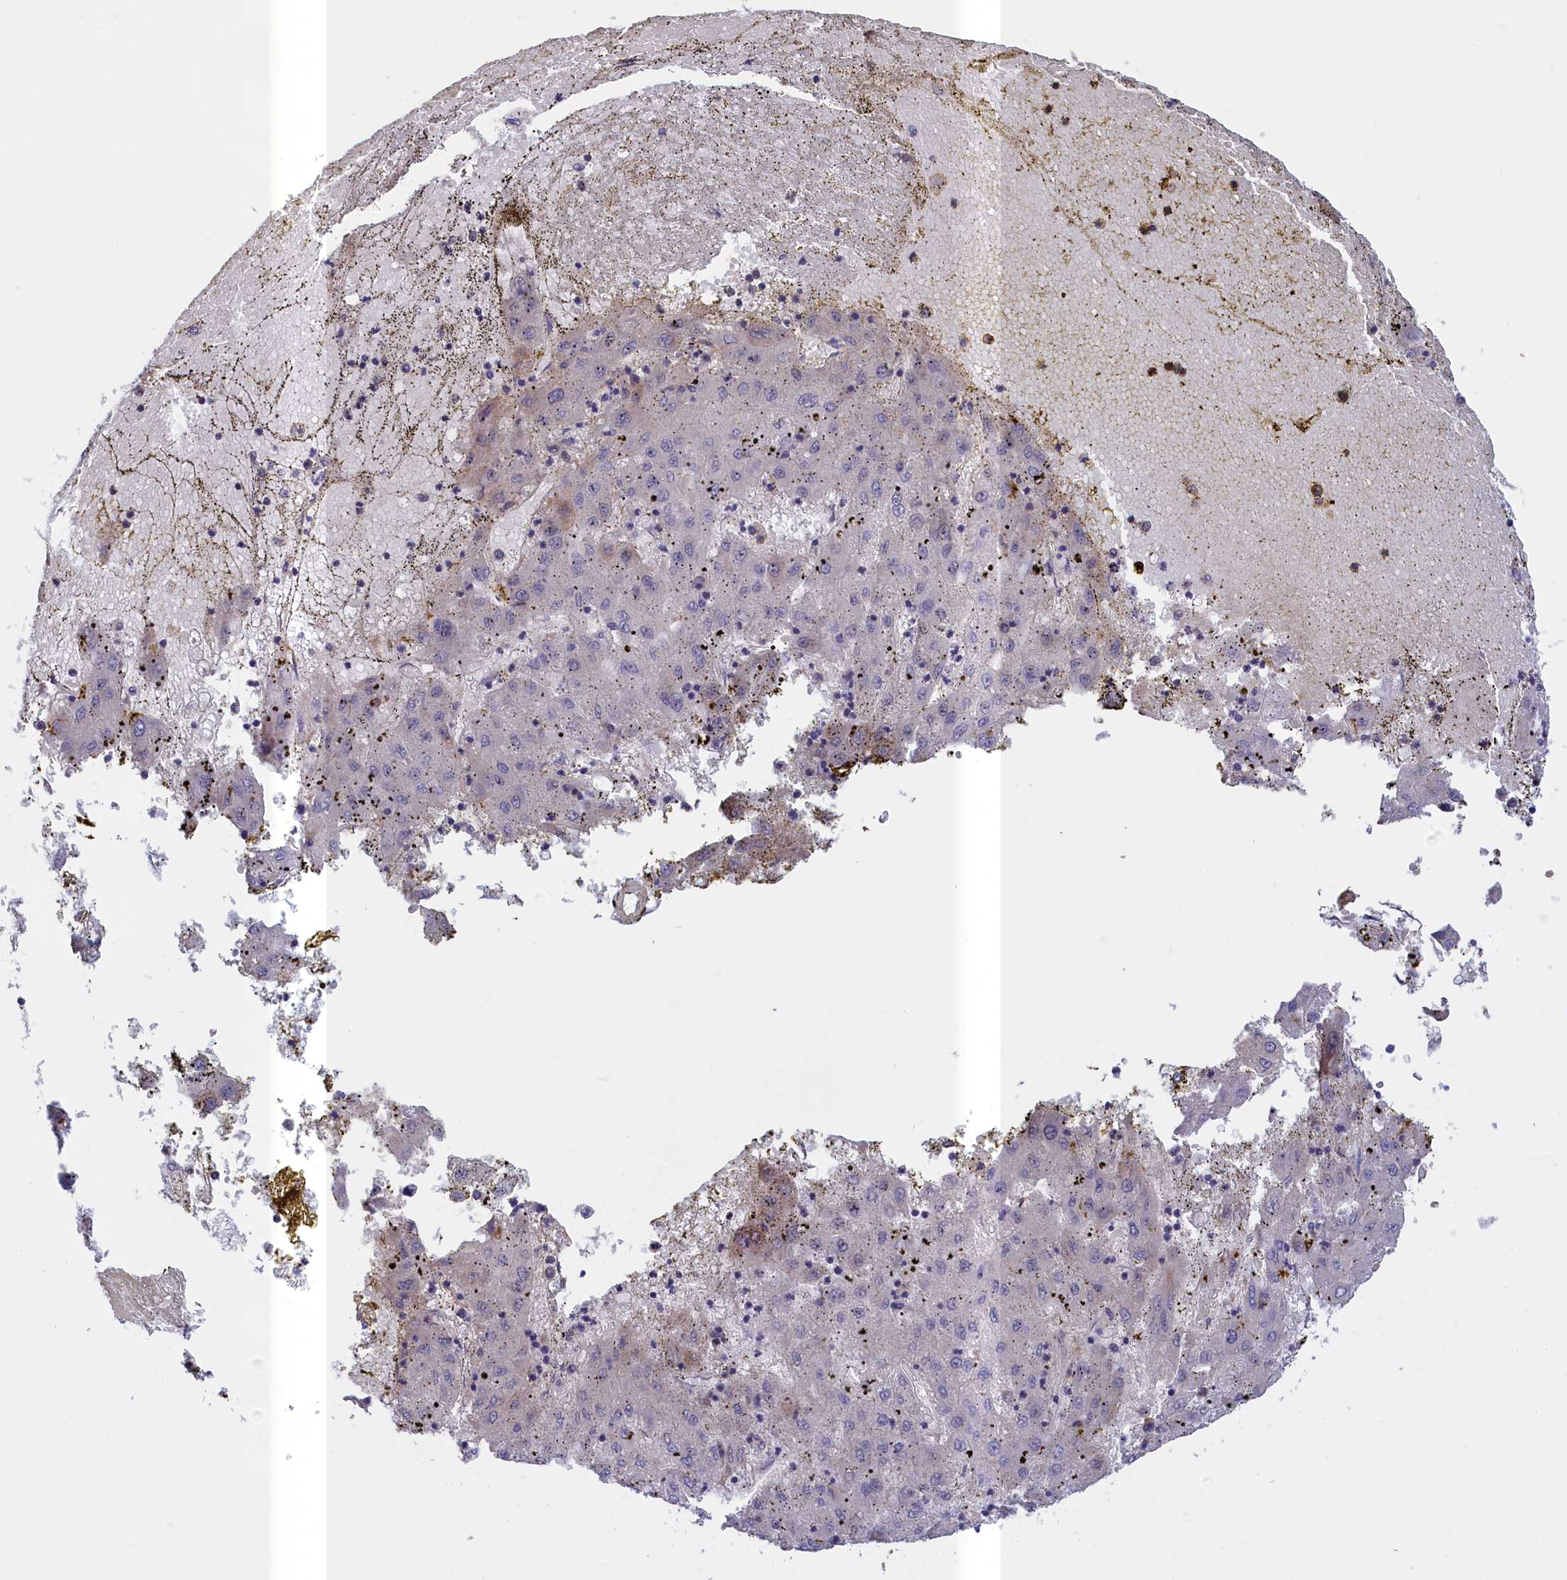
{"staining": {"intensity": "negative", "quantity": "none", "location": "none"}, "tissue": "liver cancer", "cell_type": "Tumor cells", "image_type": "cancer", "snomed": [{"axis": "morphology", "description": "Carcinoma, Hepatocellular, NOS"}, {"axis": "topography", "description": "Liver"}], "caption": "Hepatocellular carcinoma (liver) was stained to show a protein in brown. There is no significant positivity in tumor cells. (DAB (3,3'-diaminobenzidine) IHC with hematoxylin counter stain).", "gene": "IGFALS", "patient": {"sex": "male", "age": 72}}